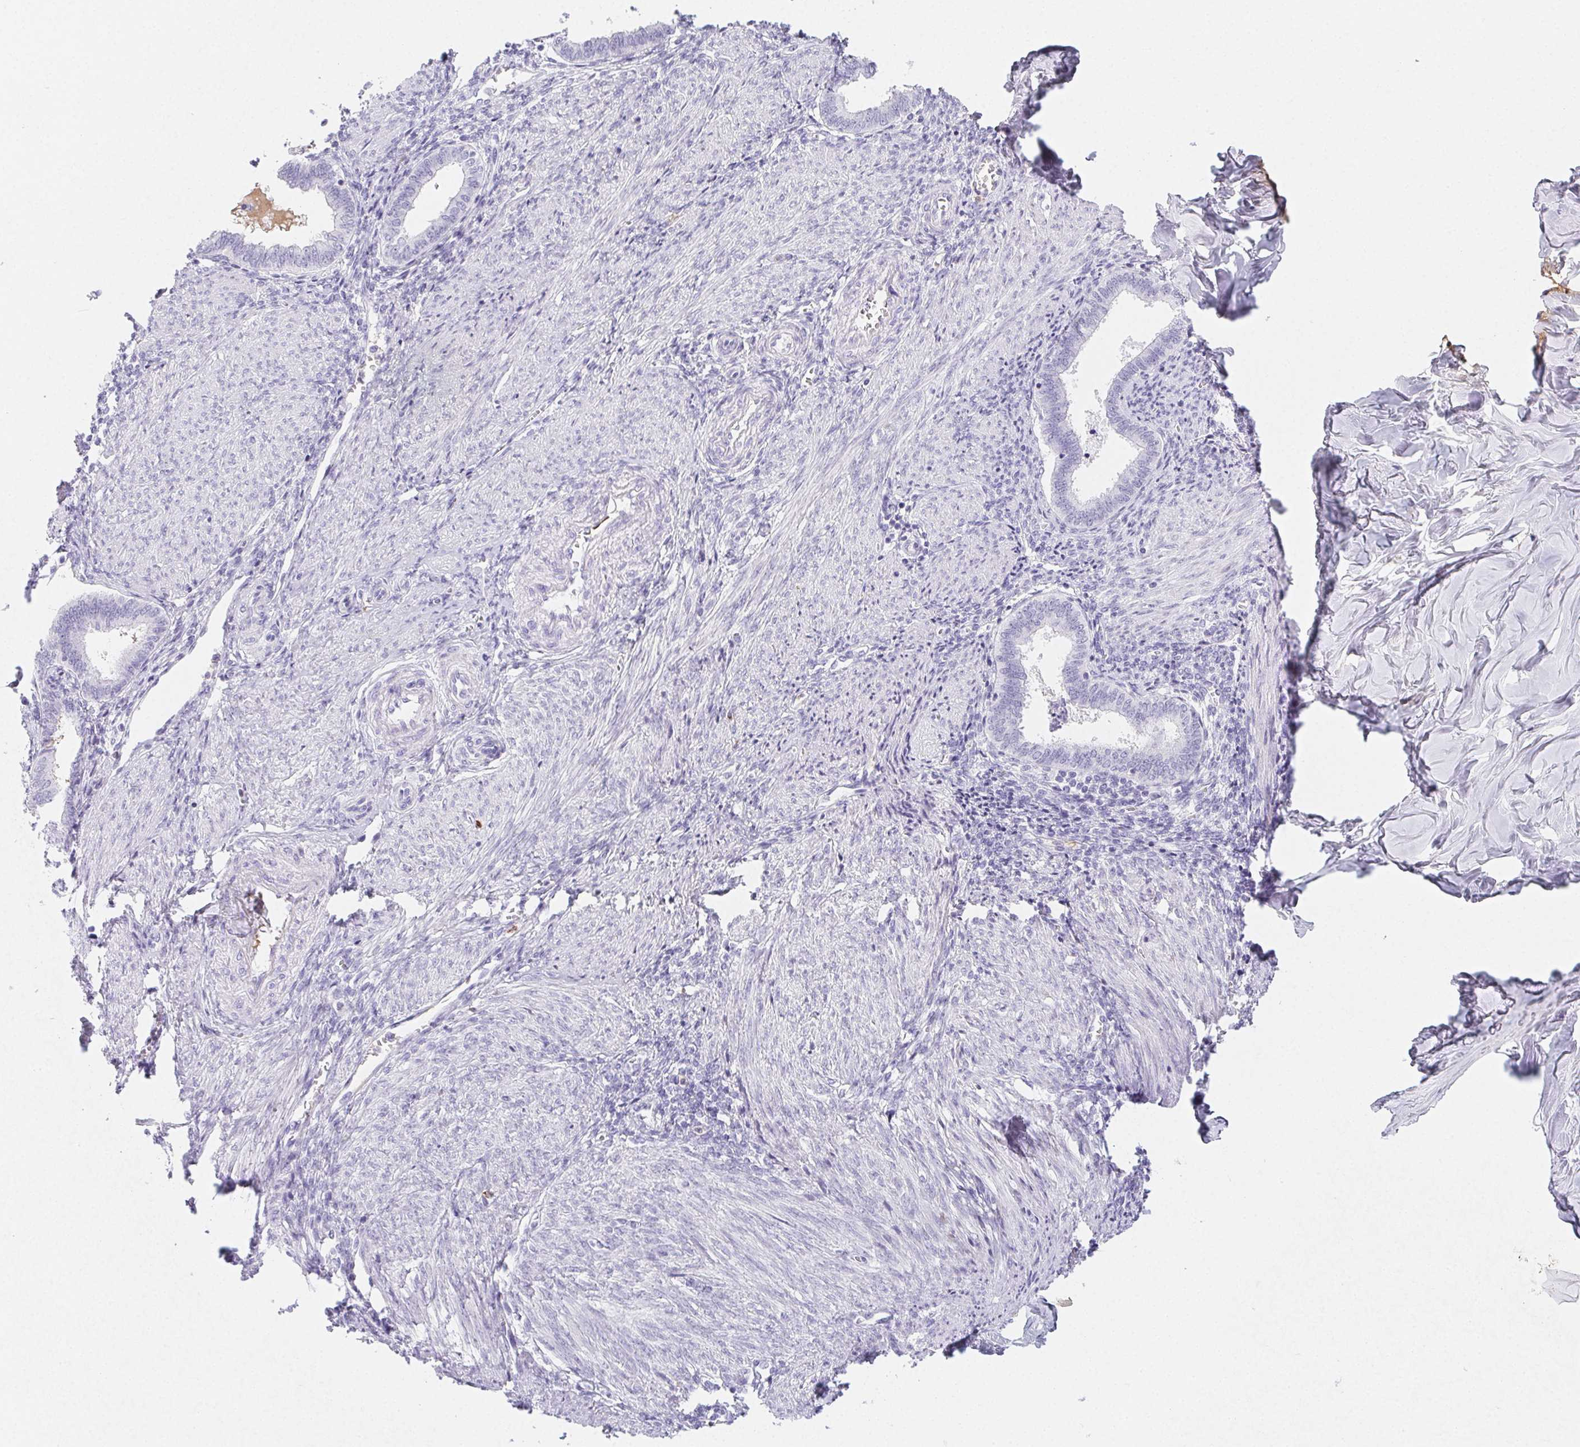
{"staining": {"intensity": "negative", "quantity": "none", "location": "none"}, "tissue": "endometrium", "cell_type": "Cells in endometrial stroma", "image_type": "normal", "snomed": [{"axis": "morphology", "description": "Normal tissue, NOS"}, {"axis": "topography", "description": "Endometrium"}], "caption": "IHC histopathology image of unremarkable endometrium: human endometrium stained with DAB (3,3'-diaminobenzidine) demonstrates no significant protein positivity in cells in endometrial stroma. (DAB immunohistochemistry, high magnification).", "gene": "ITIH2", "patient": {"sex": "female", "age": 42}}